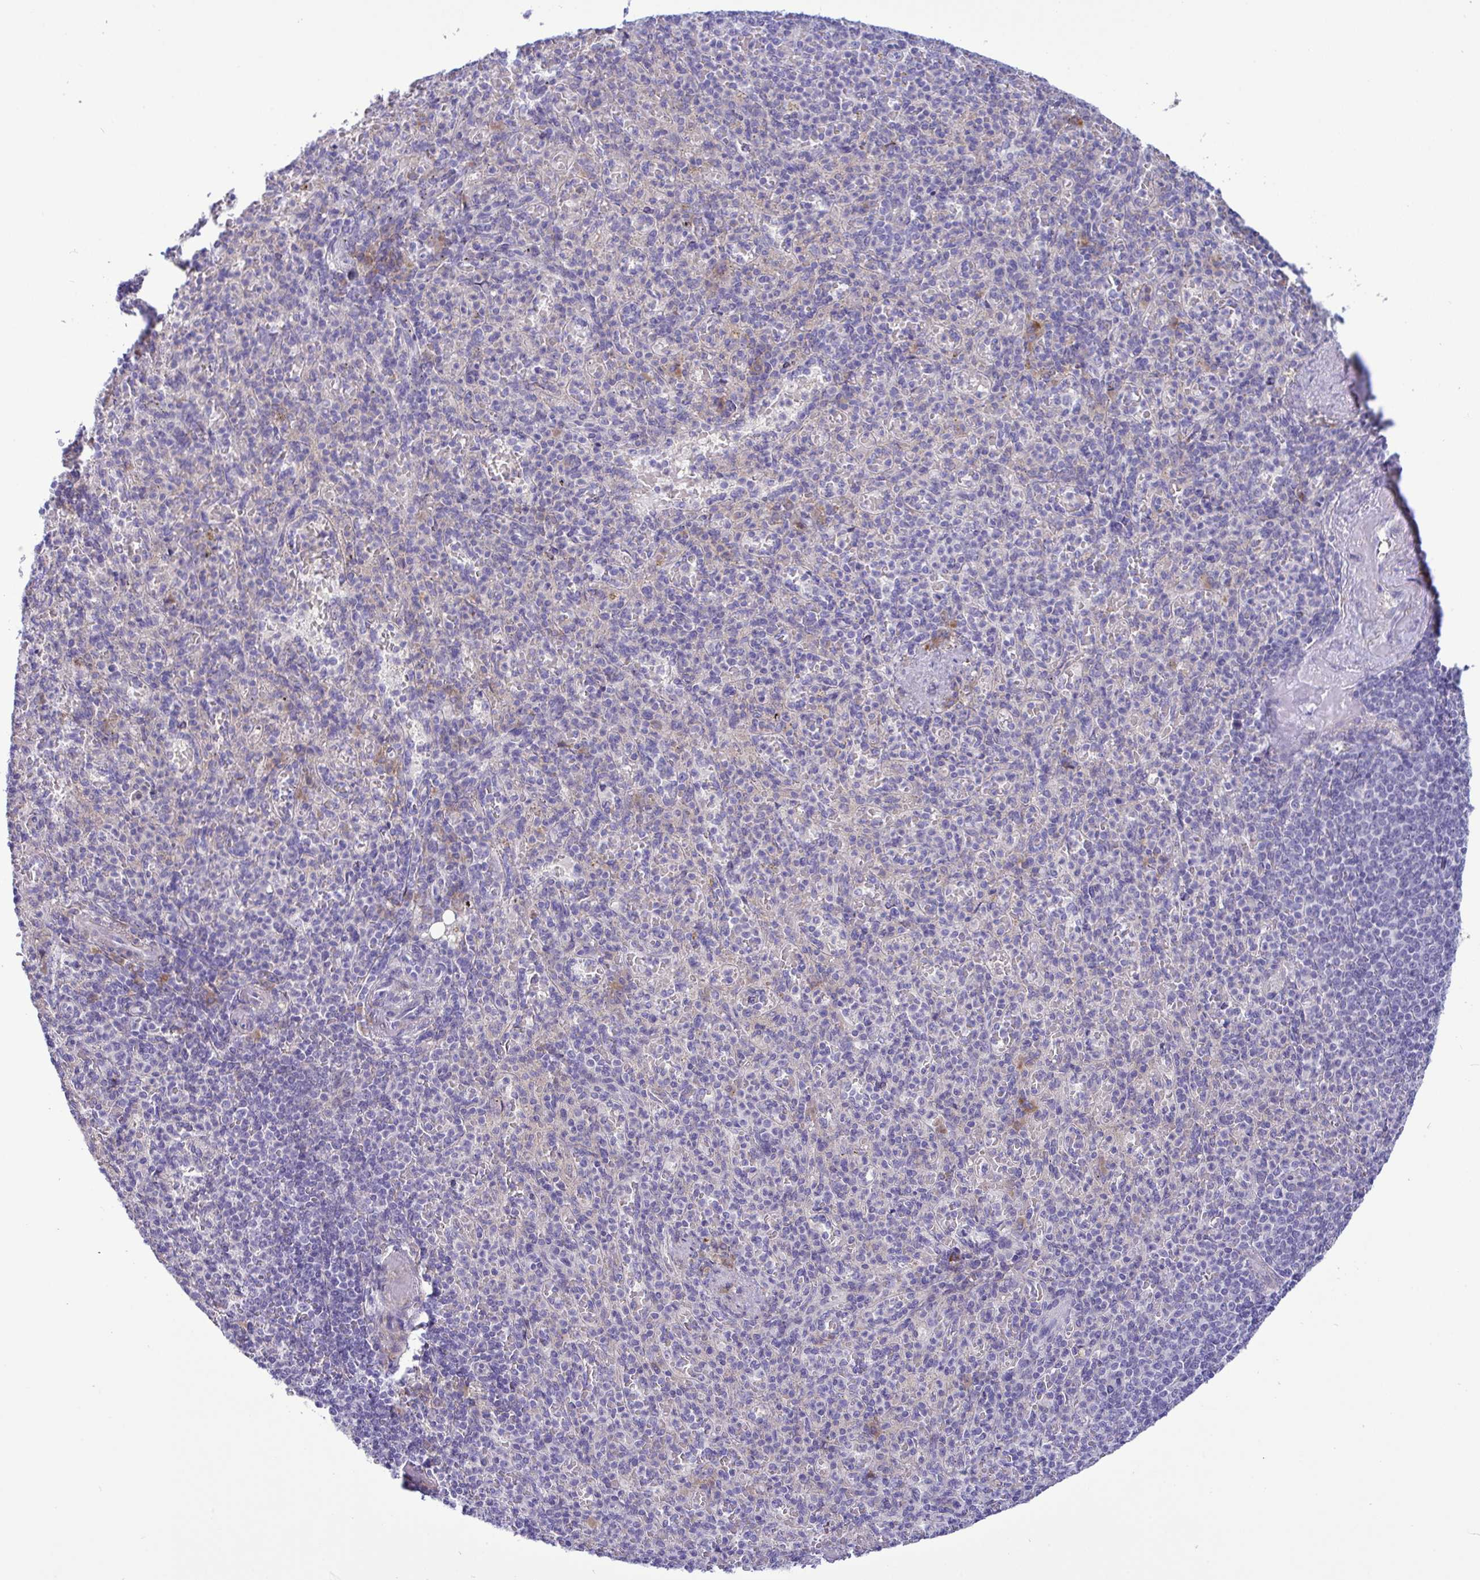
{"staining": {"intensity": "negative", "quantity": "none", "location": "none"}, "tissue": "spleen", "cell_type": "Cells in red pulp", "image_type": "normal", "snomed": [{"axis": "morphology", "description": "Normal tissue, NOS"}, {"axis": "topography", "description": "Spleen"}], "caption": "Spleen was stained to show a protein in brown. There is no significant positivity in cells in red pulp.", "gene": "FAM86B1", "patient": {"sex": "female", "age": 74}}